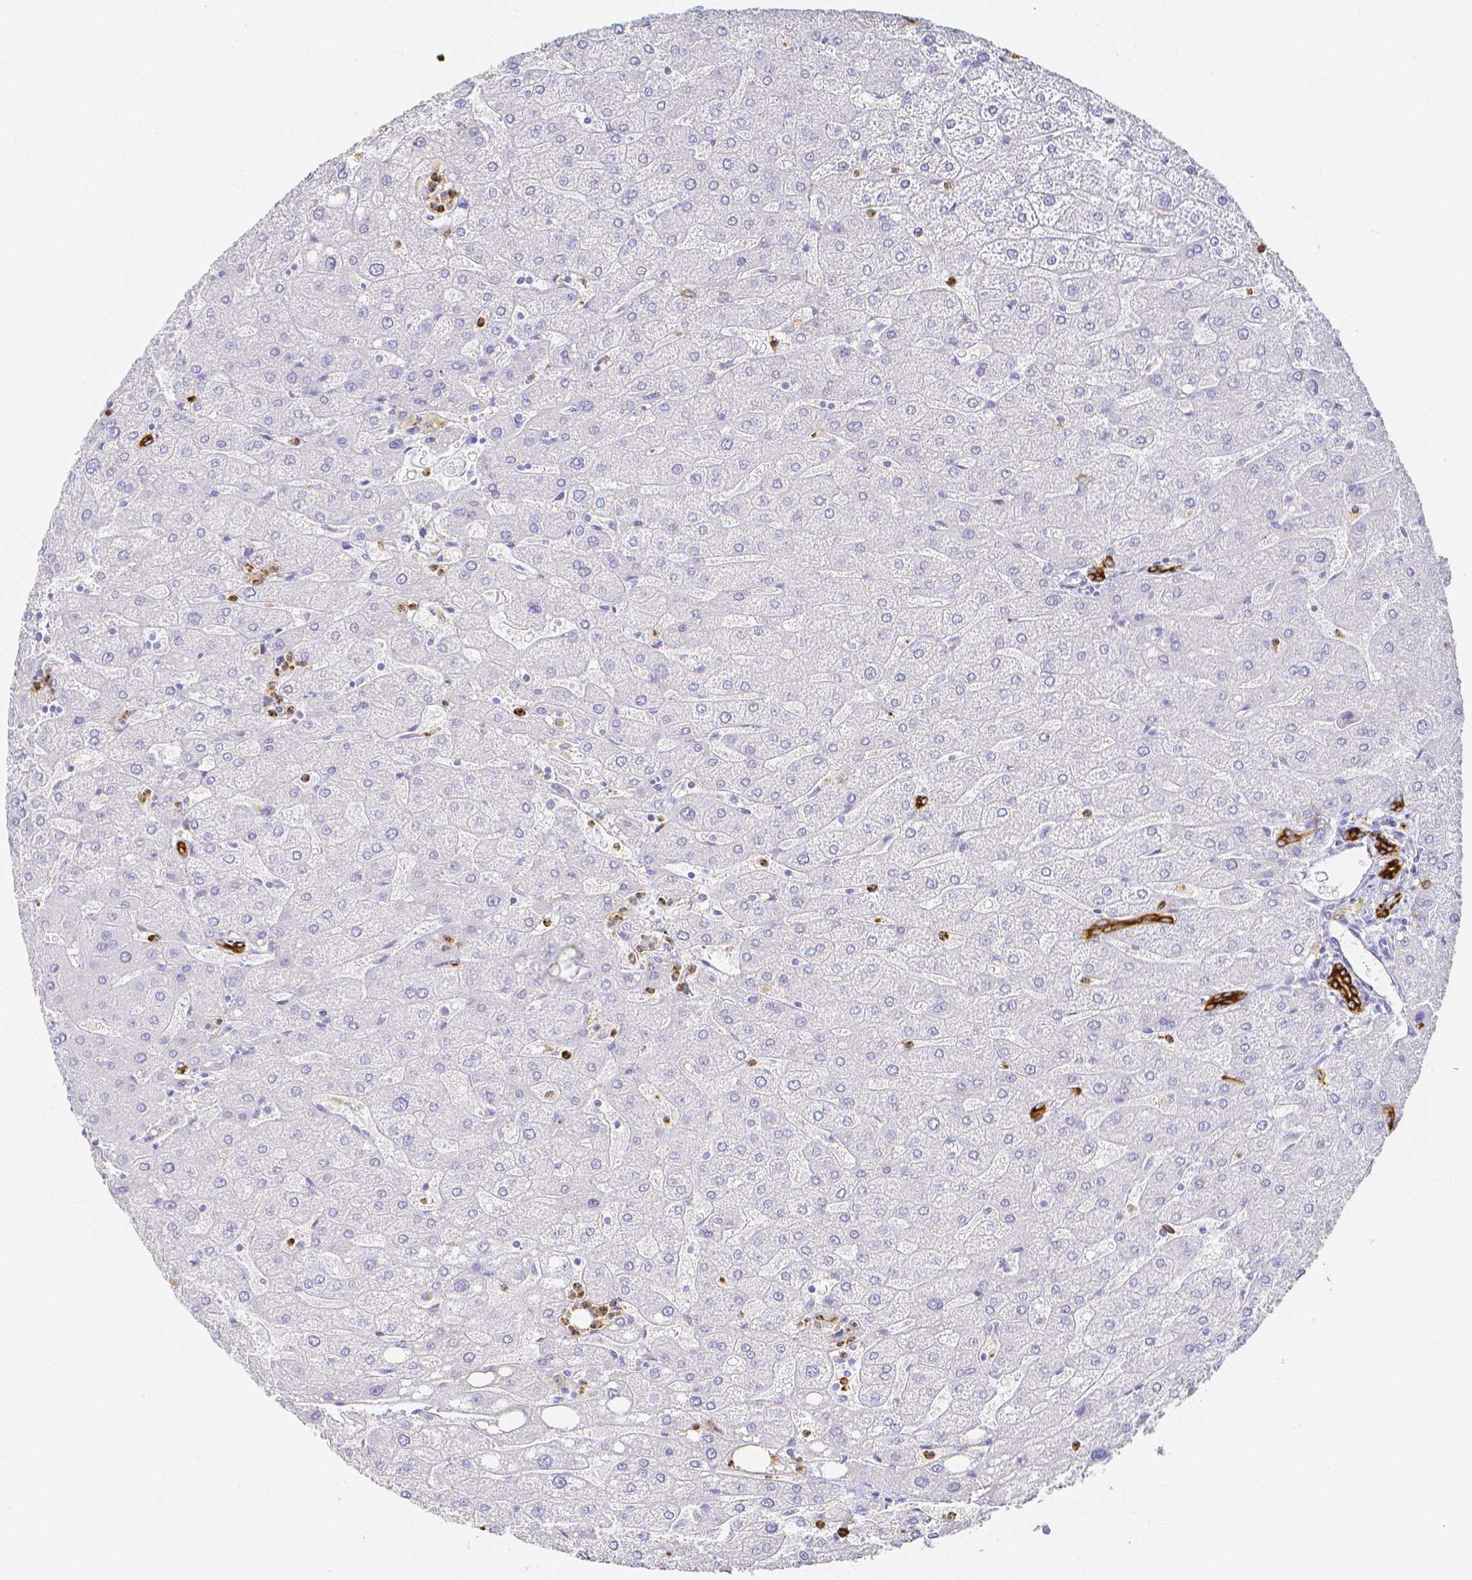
{"staining": {"intensity": "strong", "quantity": ">75%", "location": "cytoplasmic/membranous"}, "tissue": "liver", "cell_type": "Cholangiocytes", "image_type": "normal", "snomed": [{"axis": "morphology", "description": "Normal tissue, NOS"}, {"axis": "topography", "description": "Liver"}], "caption": "The histopathology image demonstrates immunohistochemical staining of normal liver. There is strong cytoplasmic/membranous positivity is present in approximately >75% of cholangiocytes.", "gene": "SMURF1", "patient": {"sex": "male", "age": 67}}